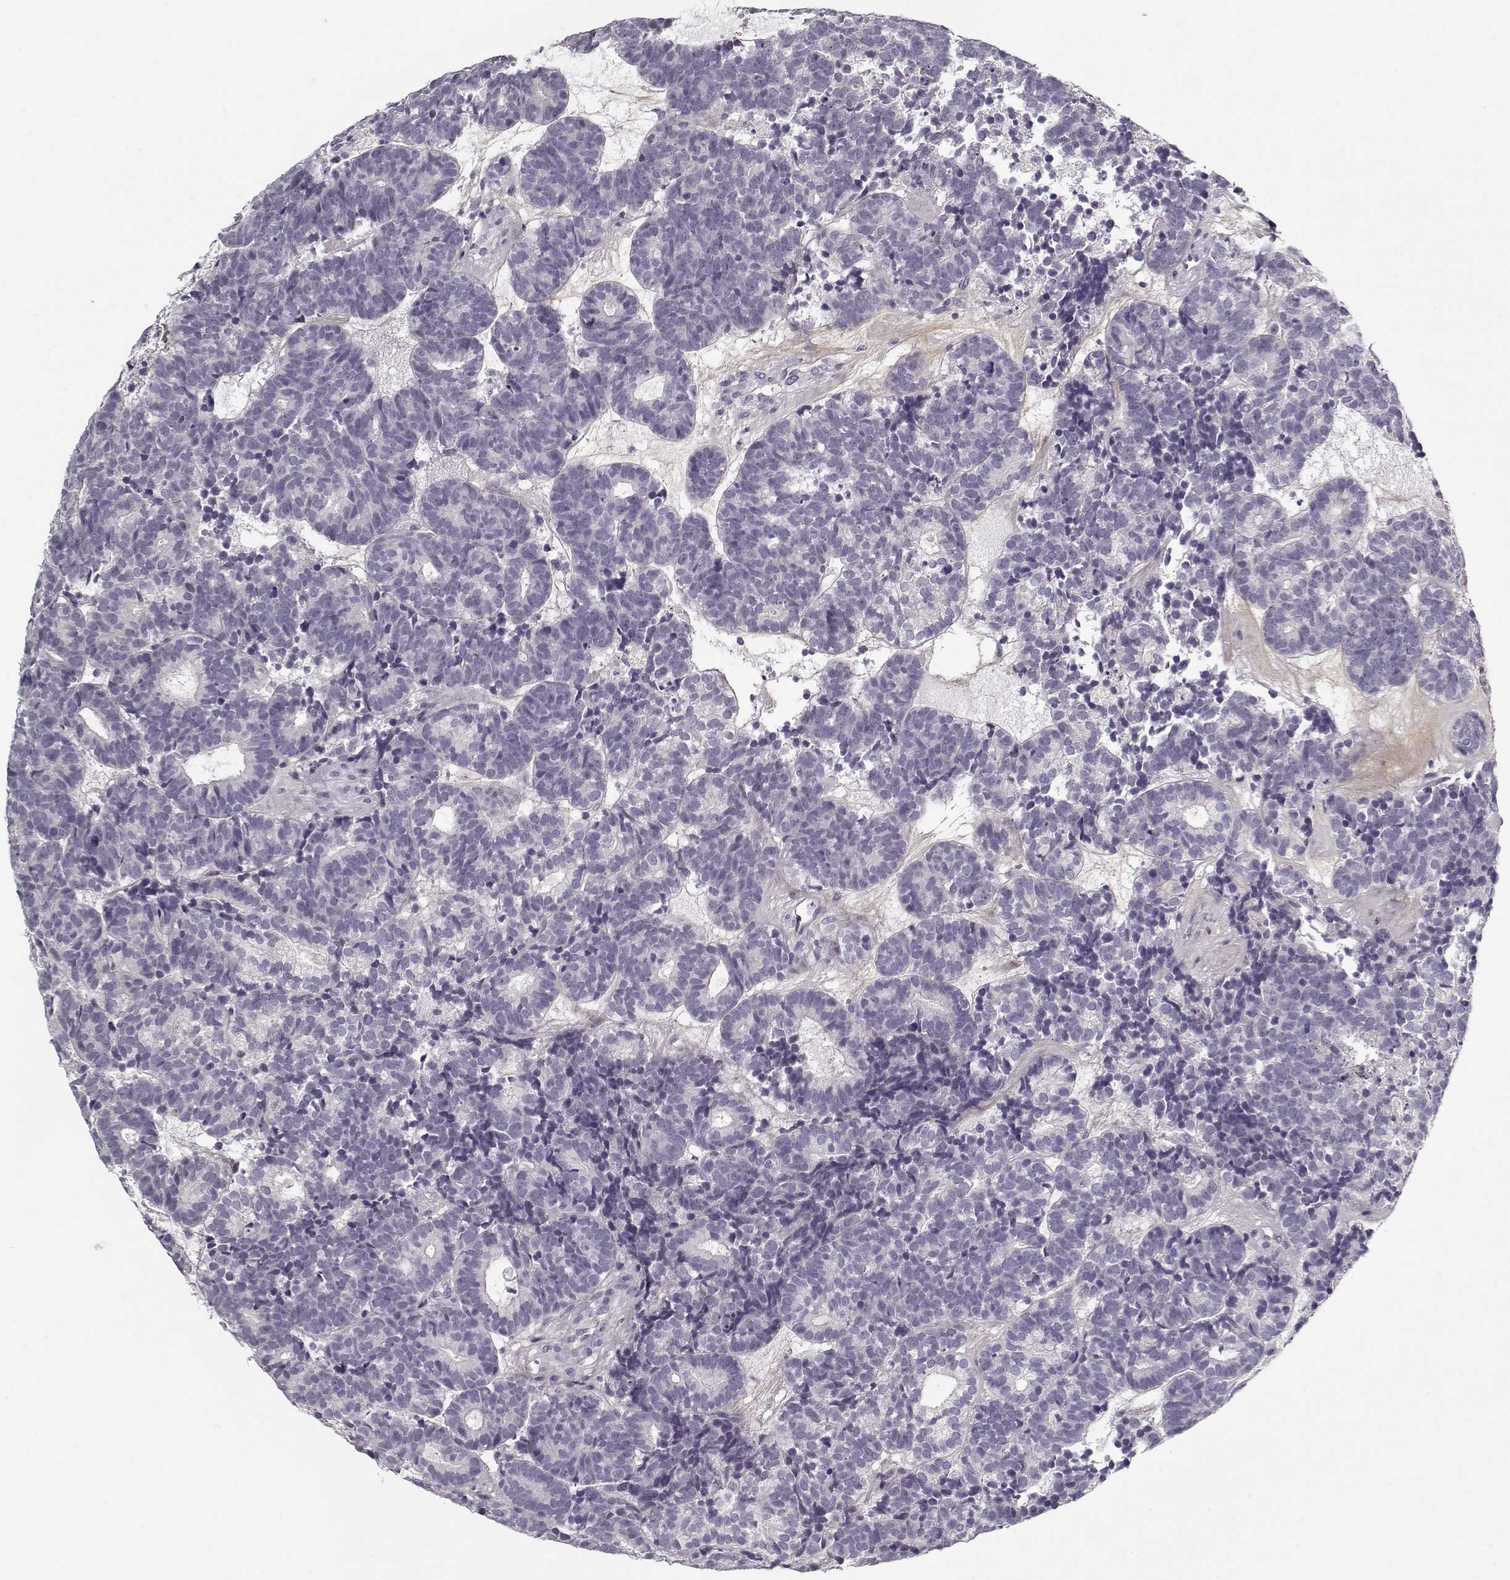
{"staining": {"intensity": "negative", "quantity": "none", "location": "none"}, "tissue": "head and neck cancer", "cell_type": "Tumor cells", "image_type": "cancer", "snomed": [{"axis": "morphology", "description": "Adenocarcinoma, NOS"}, {"axis": "topography", "description": "Head-Neck"}], "caption": "Head and neck cancer (adenocarcinoma) was stained to show a protein in brown. There is no significant staining in tumor cells.", "gene": "LUM", "patient": {"sex": "female", "age": 81}}